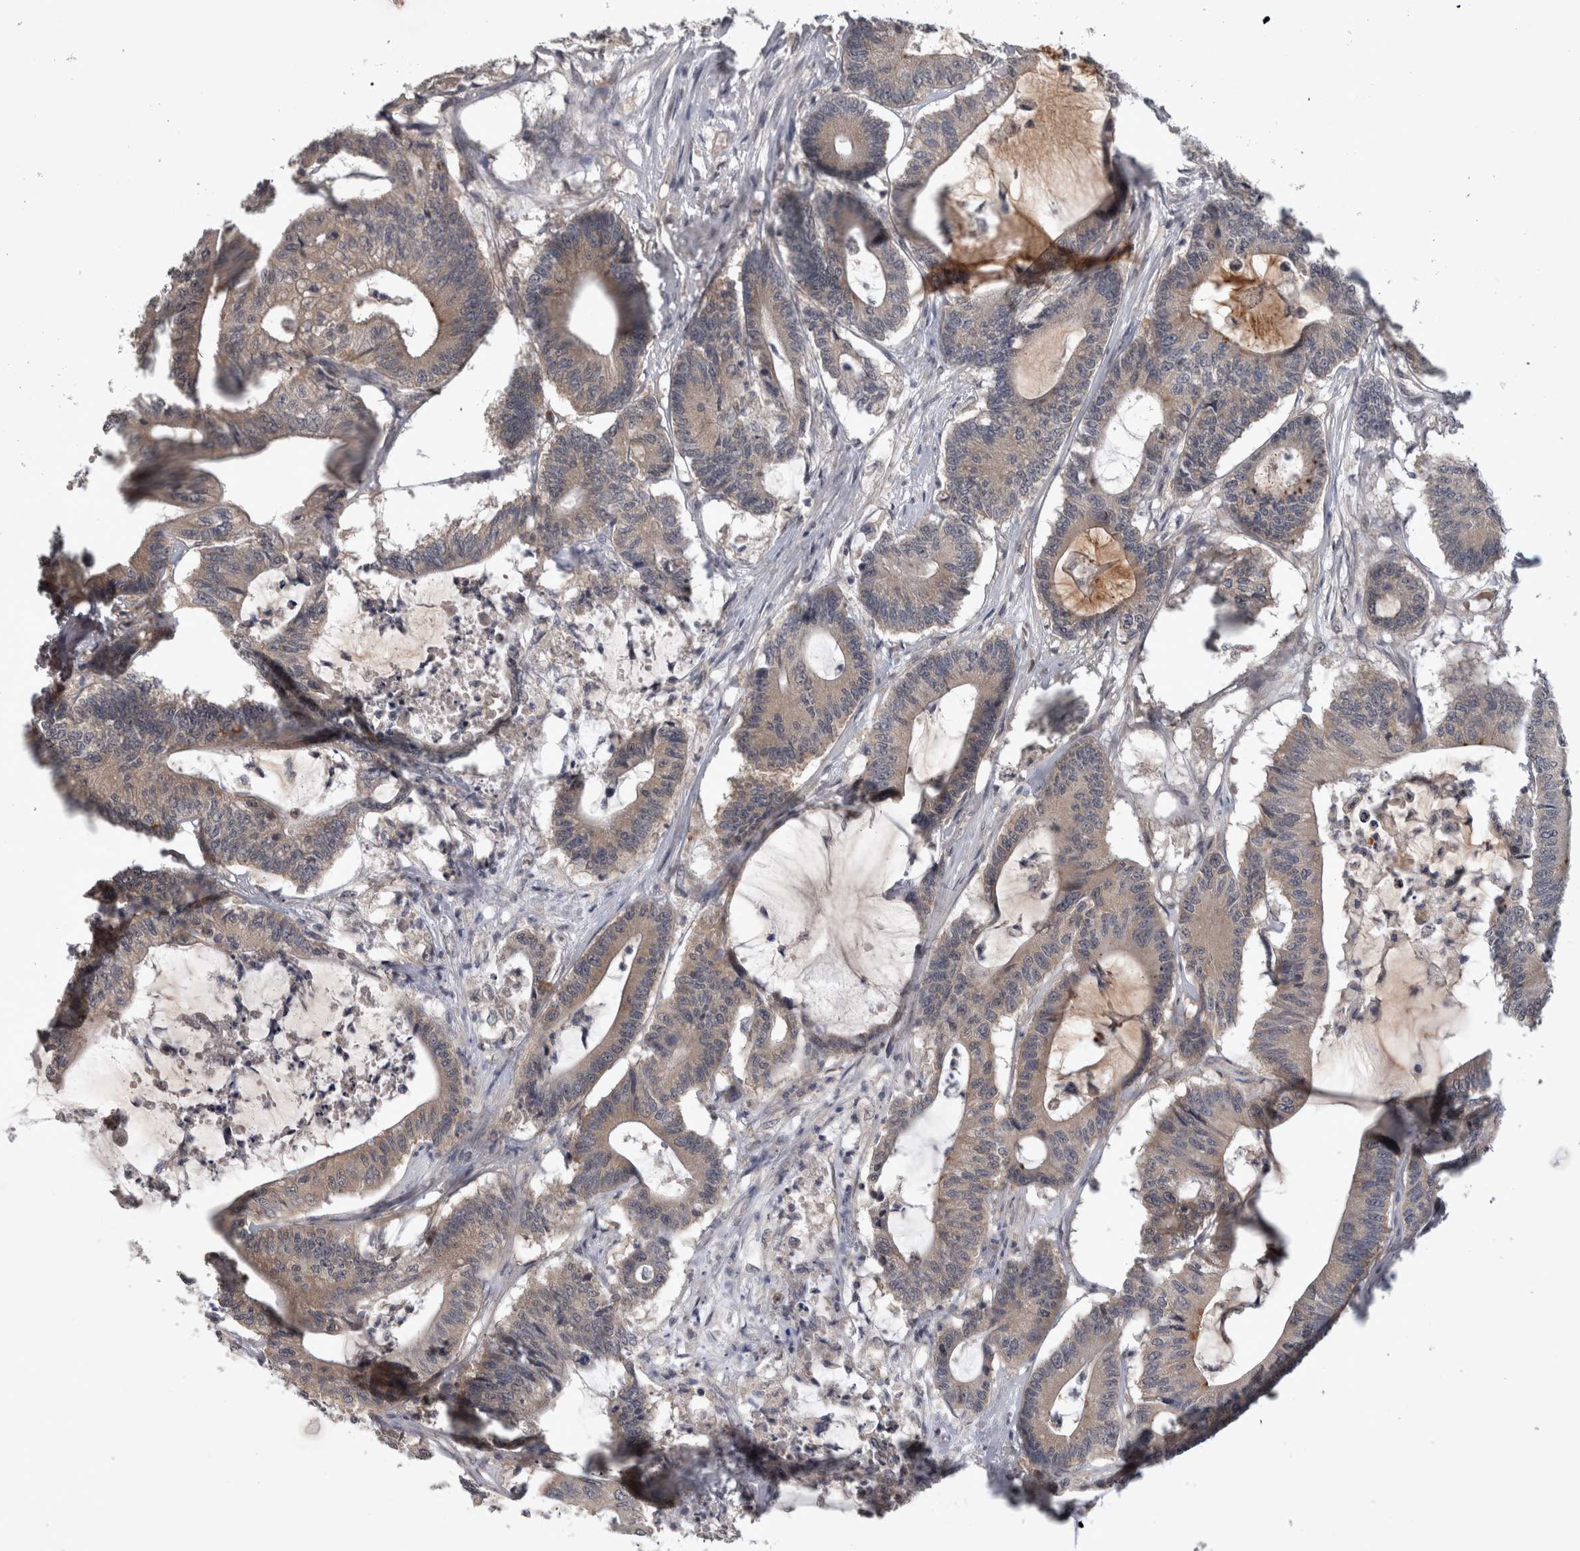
{"staining": {"intensity": "weak", "quantity": "25%-75%", "location": "cytoplasmic/membranous"}, "tissue": "colorectal cancer", "cell_type": "Tumor cells", "image_type": "cancer", "snomed": [{"axis": "morphology", "description": "Adenocarcinoma, NOS"}, {"axis": "topography", "description": "Colon"}], "caption": "Protein analysis of colorectal cancer tissue shows weak cytoplasmic/membranous expression in approximately 25%-75% of tumor cells.", "gene": "ZNF114", "patient": {"sex": "female", "age": 84}}